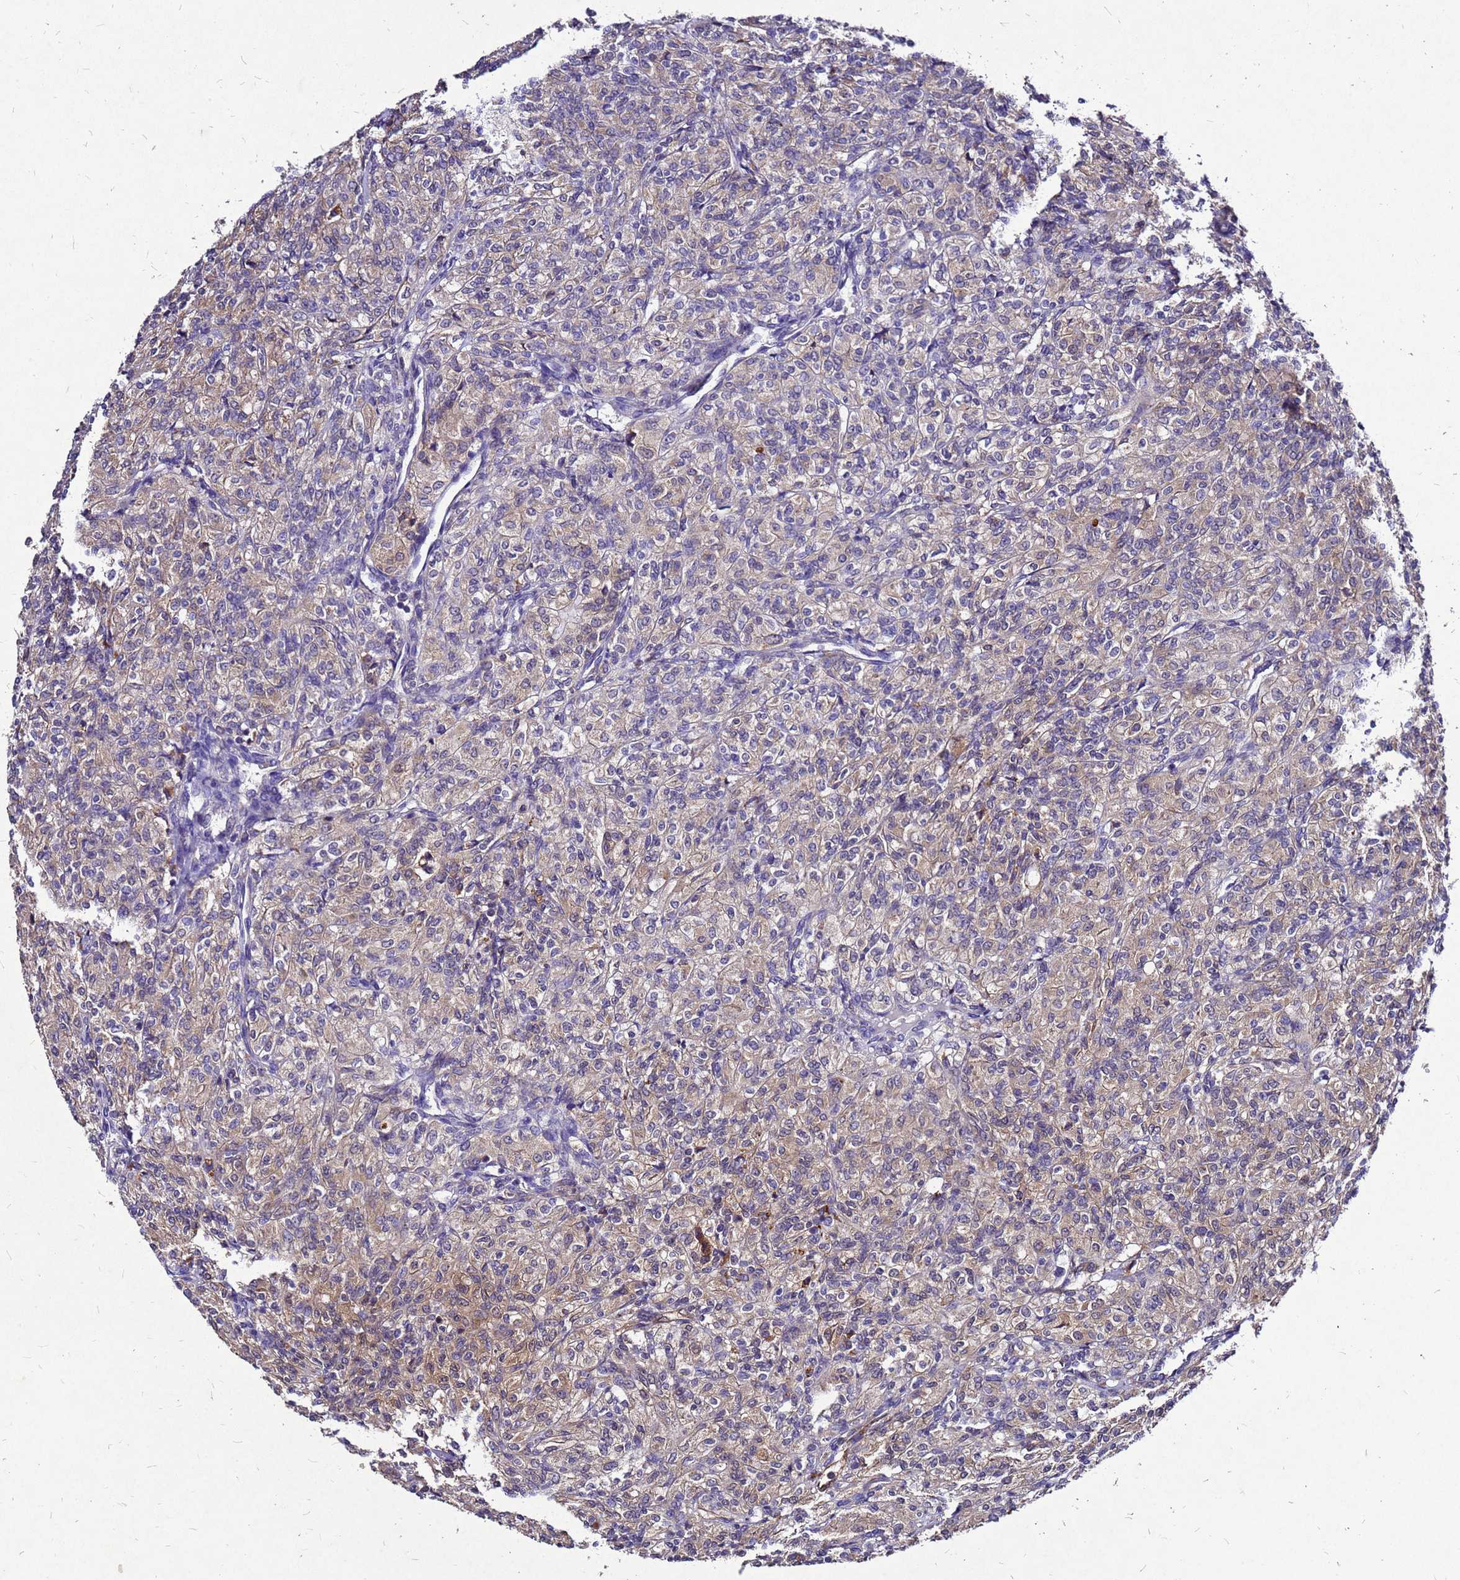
{"staining": {"intensity": "weak", "quantity": "25%-75%", "location": "cytoplasmic/membranous"}, "tissue": "renal cancer", "cell_type": "Tumor cells", "image_type": "cancer", "snomed": [{"axis": "morphology", "description": "Adenocarcinoma, NOS"}, {"axis": "topography", "description": "Kidney"}], "caption": "Weak cytoplasmic/membranous positivity is appreciated in about 25%-75% of tumor cells in renal cancer (adenocarcinoma).", "gene": "DUSP23", "patient": {"sex": "male", "age": 77}}